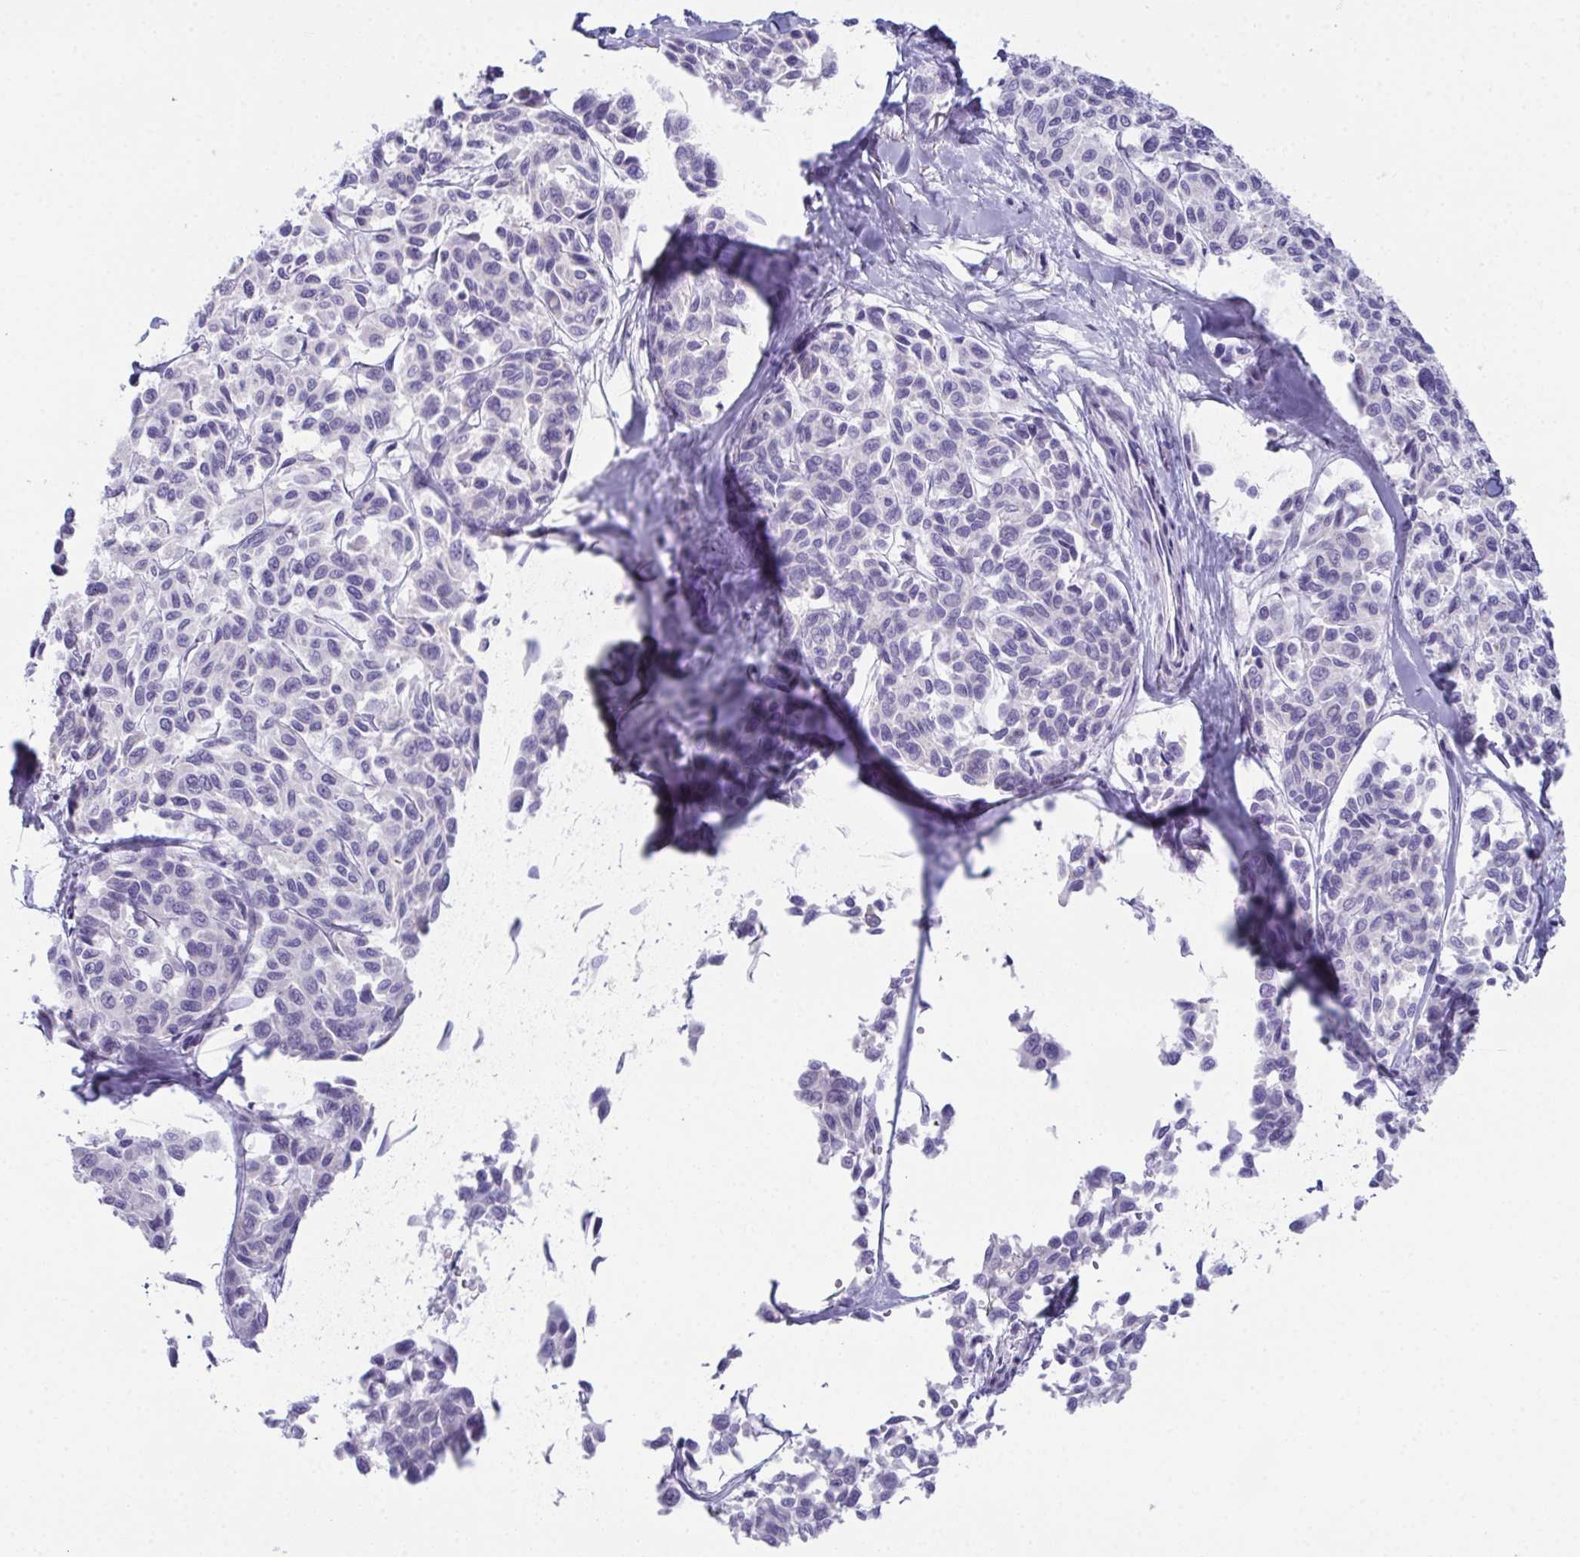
{"staining": {"intensity": "negative", "quantity": "none", "location": "none"}, "tissue": "melanoma", "cell_type": "Tumor cells", "image_type": "cancer", "snomed": [{"axis": "morphology", "description": "Malignant melanoma, NOS"}, {"axis": "topography", "description": "Skin"}], "caption": "IHC photomicrograph of neoplastic tissue: melanoma stained with DAB (3,3'-diaminobenzidine) exhibits no significant protein expression in tumor cells.", "gene": "TEX19", "patient": {"sex": "female", "age": 66}}